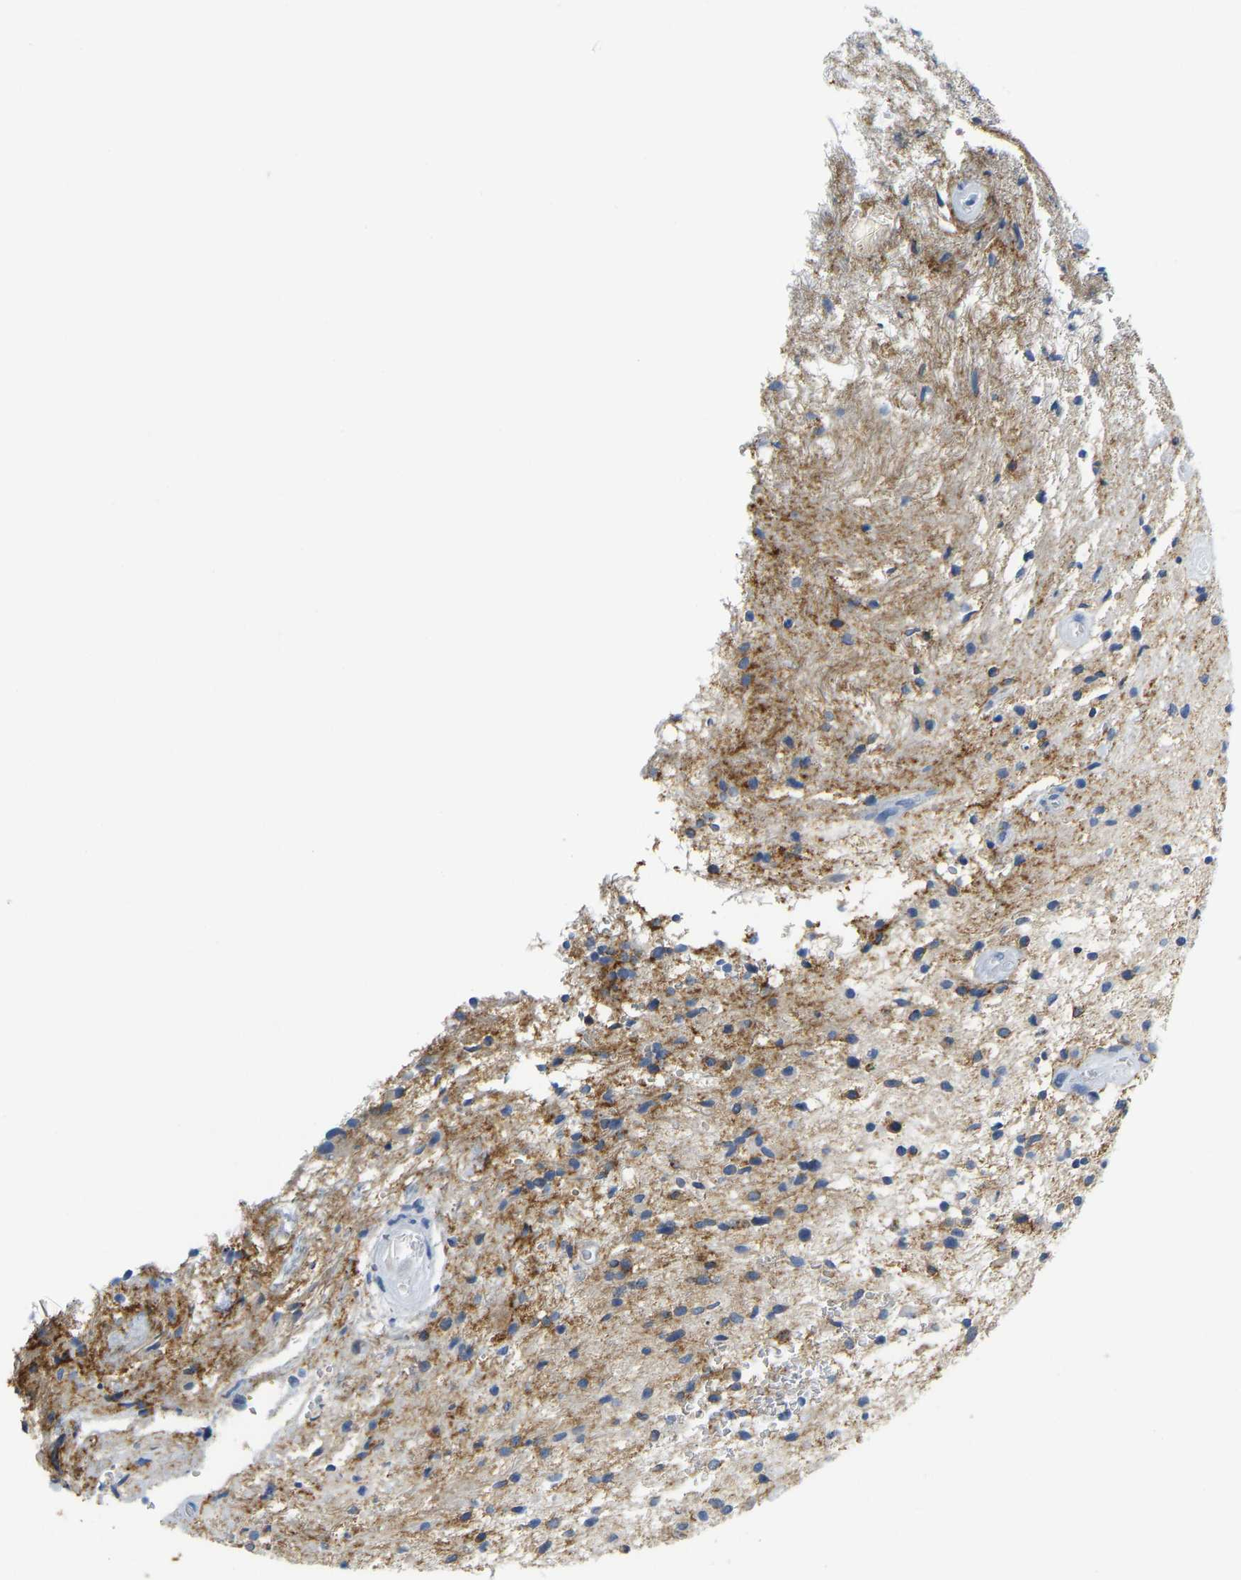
{"staining": {"intensity": "moderate", "quantity": ">75%", "location": "cytoplasmic/membranous"}, "tissue": "glioma", "cell_type": "Tumor cells", "image_type": "cancer", "snomed": [{"axis": "morphology", "description": "Glioma, malignant, High grade"}, {"axis": "topography", "description": "Brain"}], "caption": "Approximately >75% of tumor cells in human malignant glioma (high-grade) reveal moderate cytoplasmic/membranous protein expression as visualized by brown immunohistochemical staining.", "gene": "SERPINB3", "patient": {"sex": "male", "age": 33}}